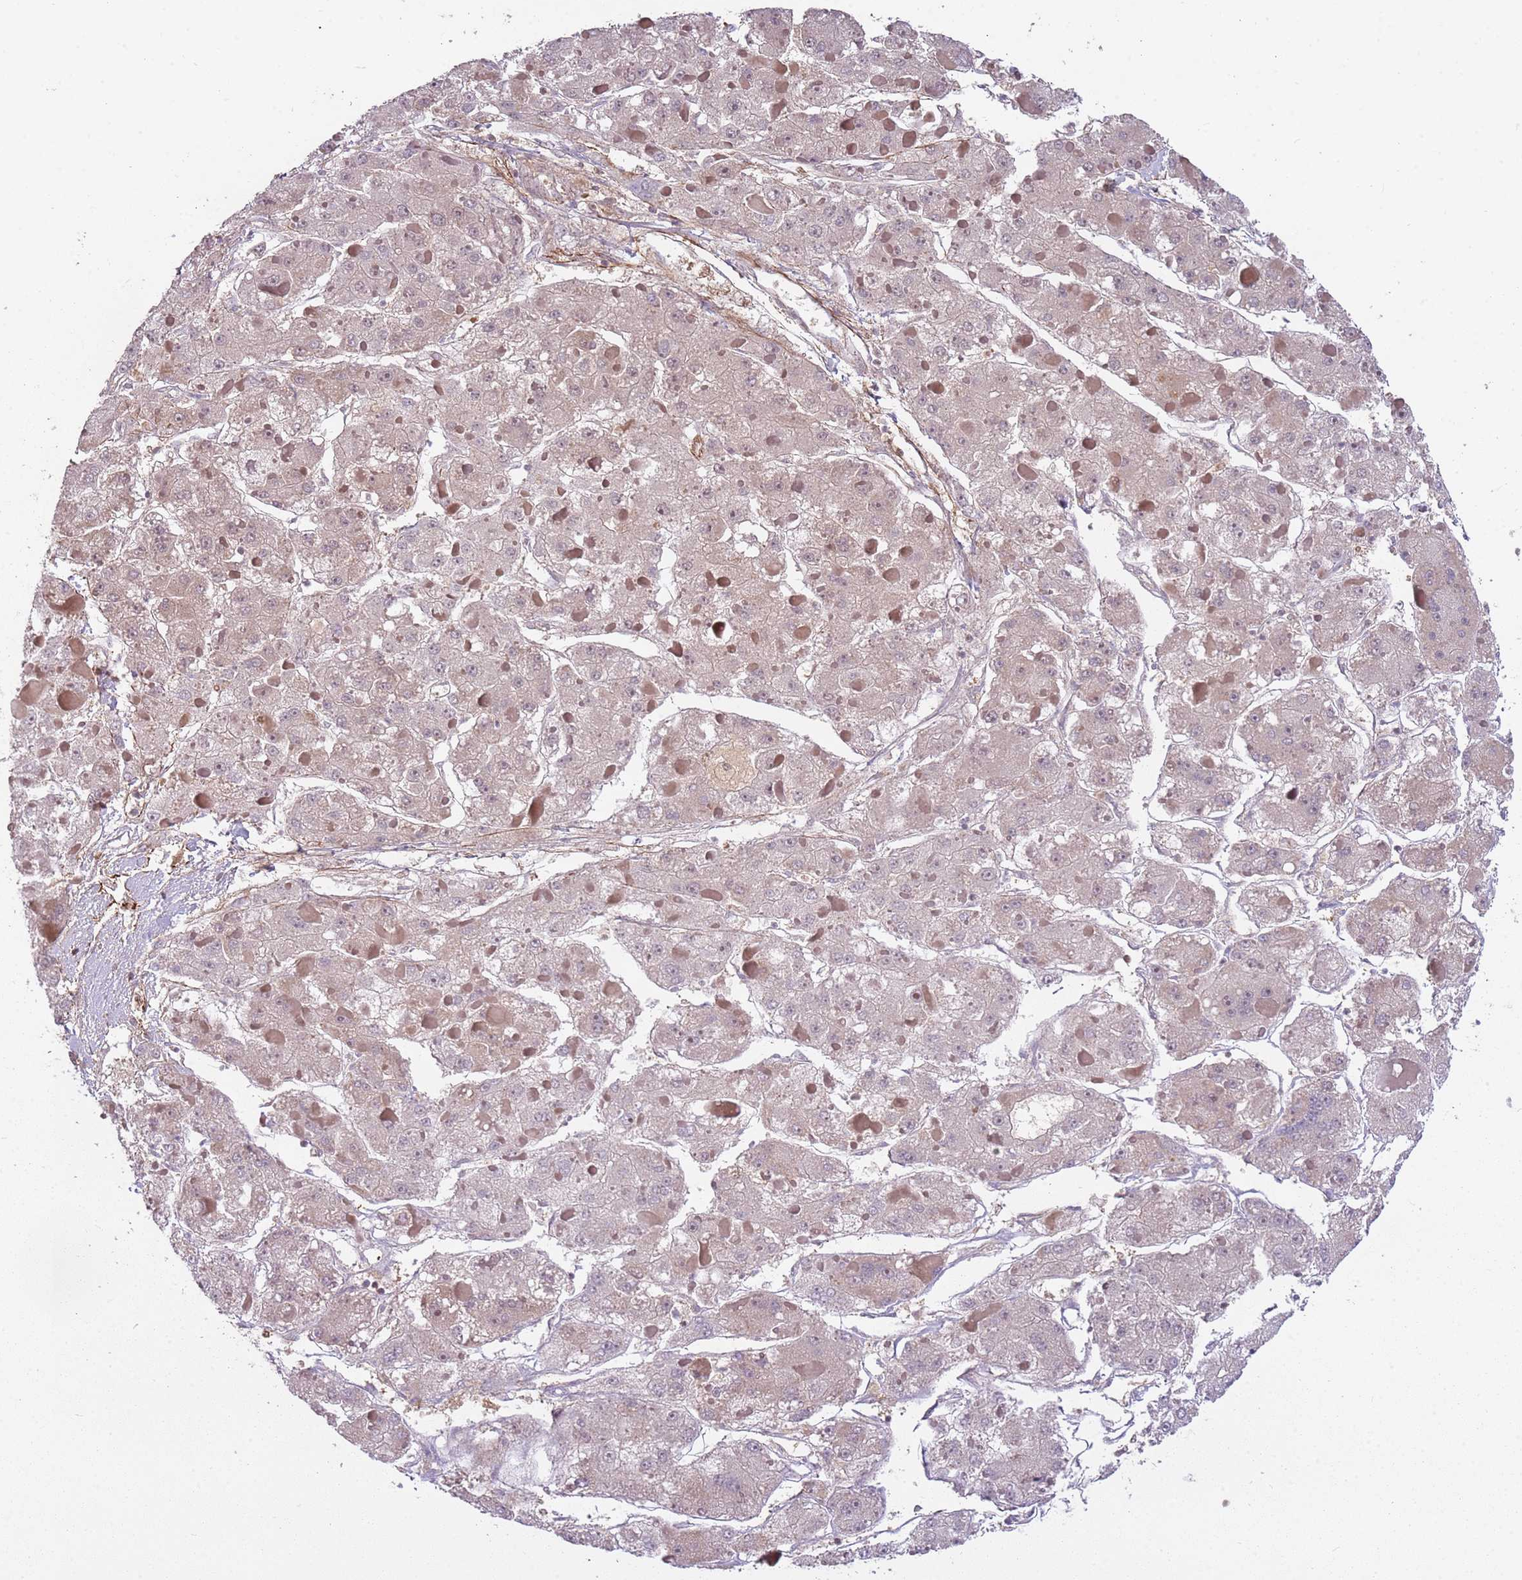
{"staining": {"intensity": "negative", "quantity": "none", "location": "none"}, "tissue": "liver cancer", "cell_type": "Tumor cells", "image_type": "cancer", "snomed": [{"axis": "morphology", "description": "Carcinoma, Hepatocellular, NOS"}, {"axis": "topography", "description": "Liver"}], "caption": "The immunohistochemistry (IHC) image has no significant positivity in tumor cells of liver cancer (hepatocellular carcinoma) tissue.", "gene": "PGLS", "patient": {"sex": "female", "age": 73}}